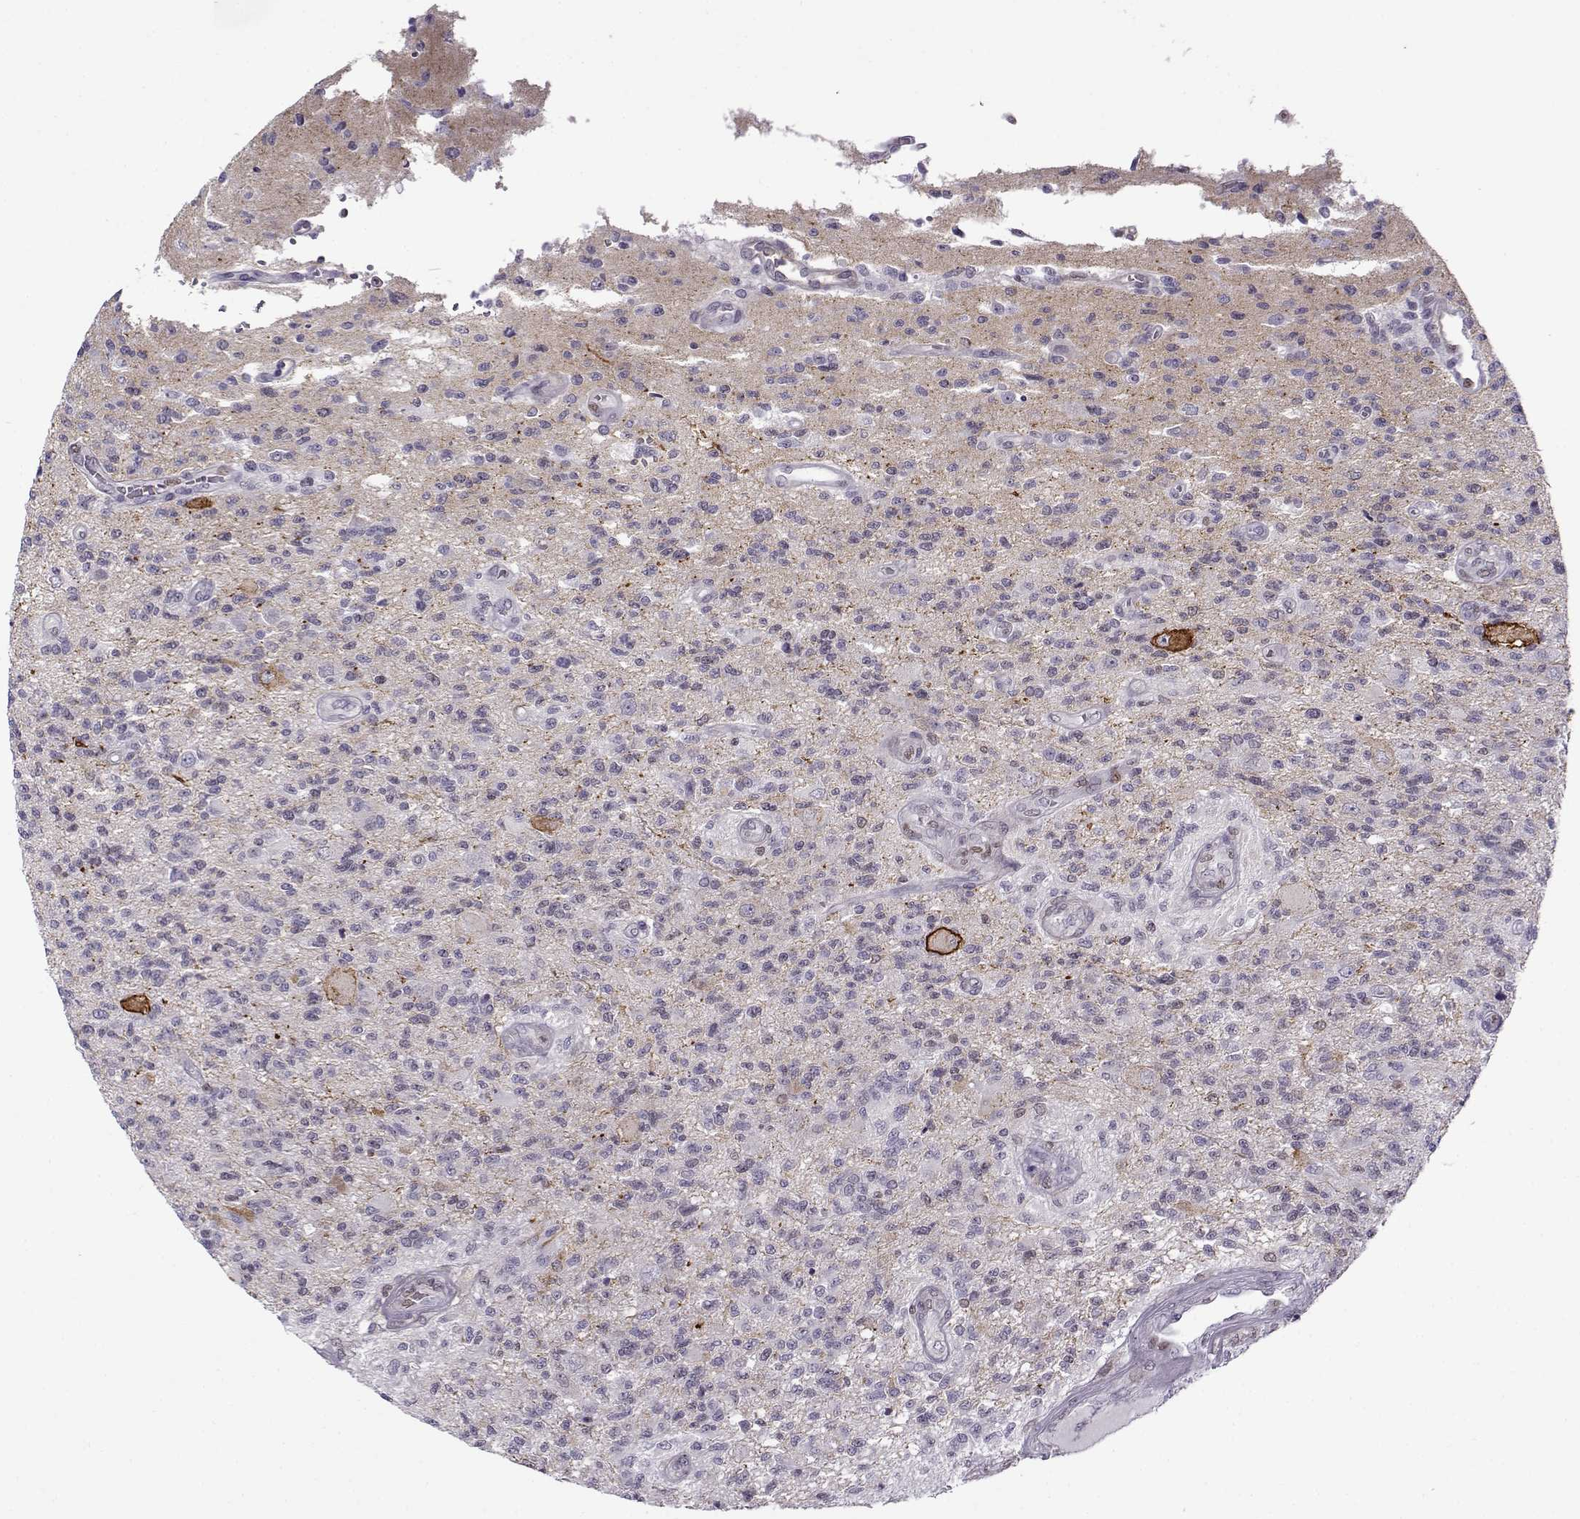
{"staining": {"intensity": "weak", "quantity": "<25%", "location": "cytoplasmic/membranous"}, "tissue": "glioma", "cell_type": "Tumor cells", "image_type": "cancer", "snomed": [{"axis": "morphology", "description": "Glioma, malignant, High grade"}, {"axis": "topography", "description": "Brain"}], "caption": "Immunohistochemistry (IHC) photomicrograph of malignant glioma (high-grade) stained for a protein (brown), which reveals no staining in tumor cells.", "gene": "BACH1", "patient": {"sex": "male", "age": 56}}